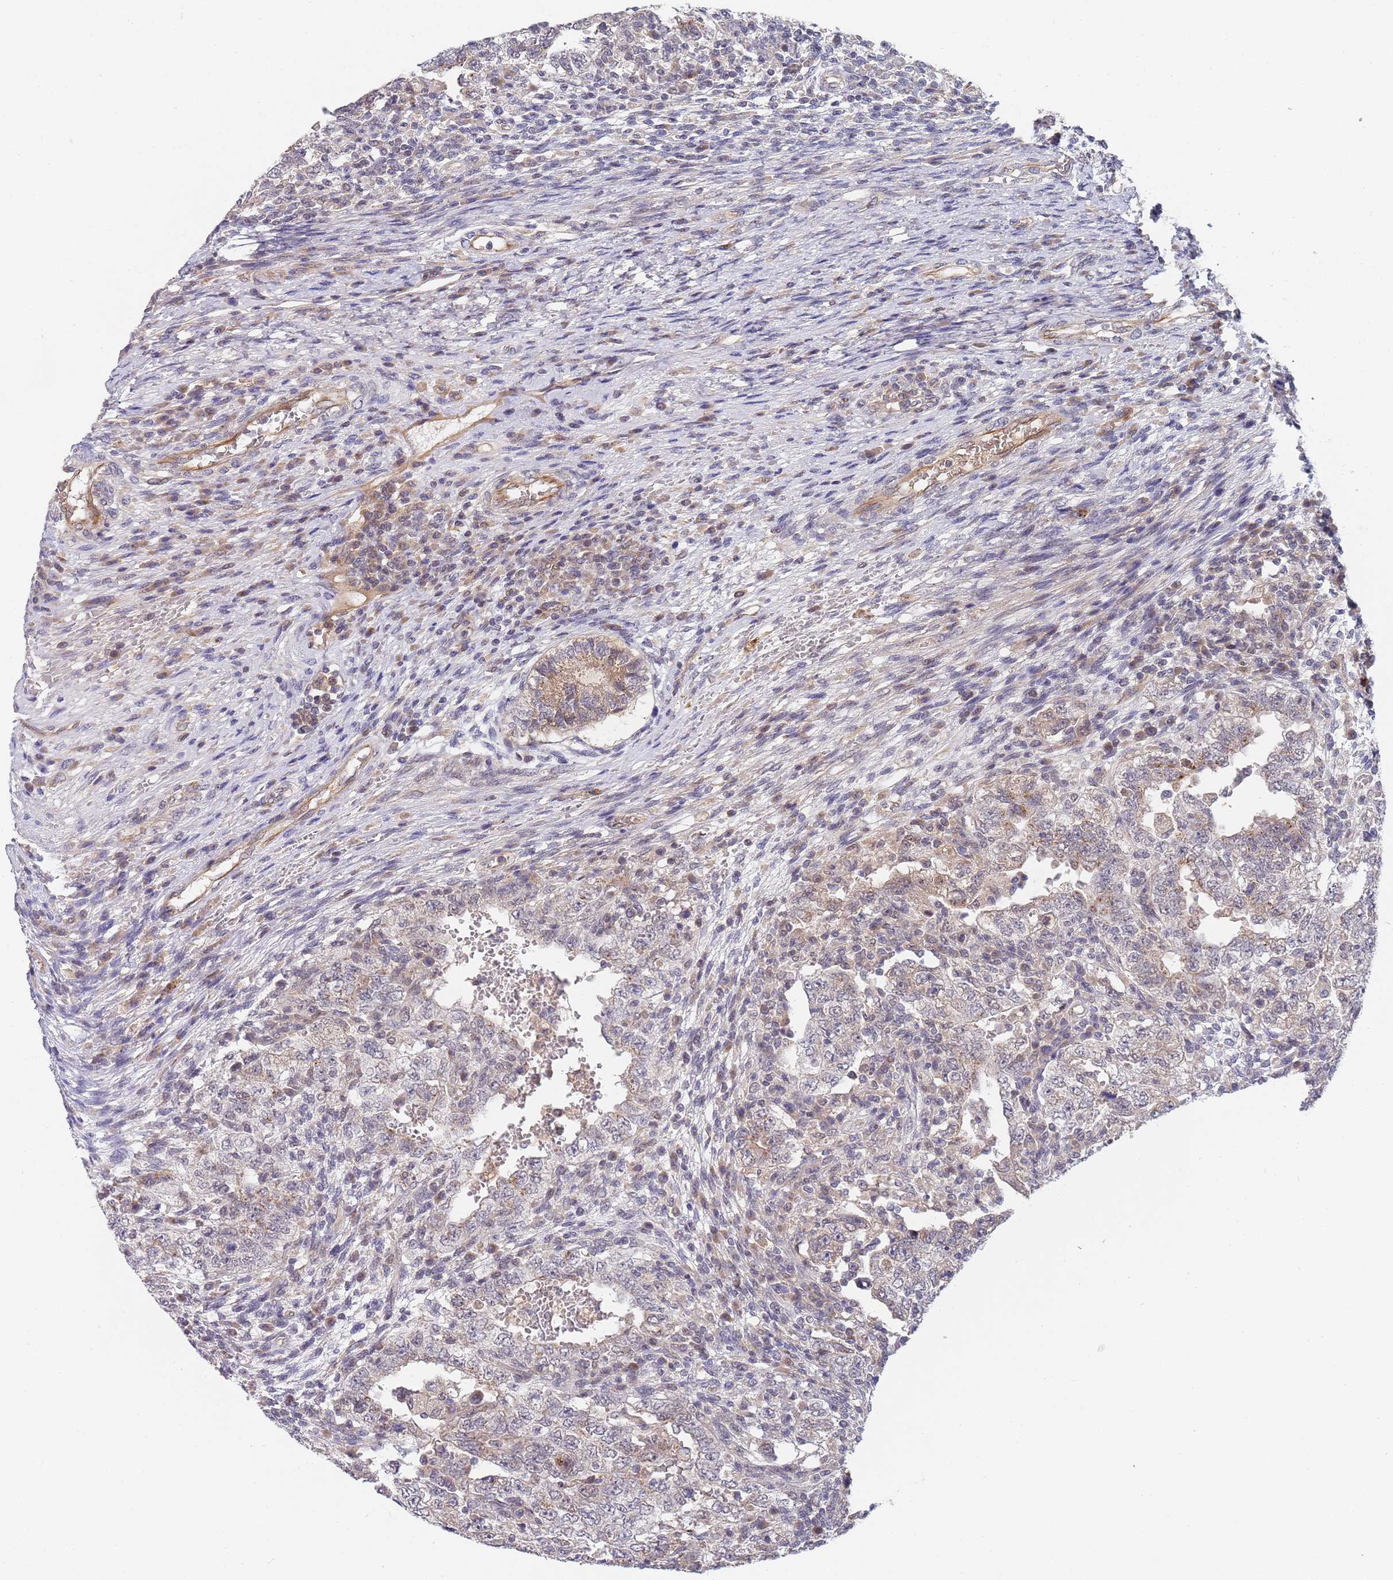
{"staining": {"intensity": "weak", "quantity": "<25%", "location": "cytoplasmic/membranous"}, "tissue": "testis cancer", "cell_type": "Tumor cells", "image_type": "cancer", "snomed": [{"axis": "morphology", "description": "Carcinoma, Embryonal, NOS"}, {"axis": "topography", "description": "Testis"}], "caption": "DAB (3,3'-diaminobenzidine) immunohistochemical staining of testis cancer shows no significant staining in tumor cells.", "gene": "B4GALT4", "patient": {"sex": "male", "age": 26}}